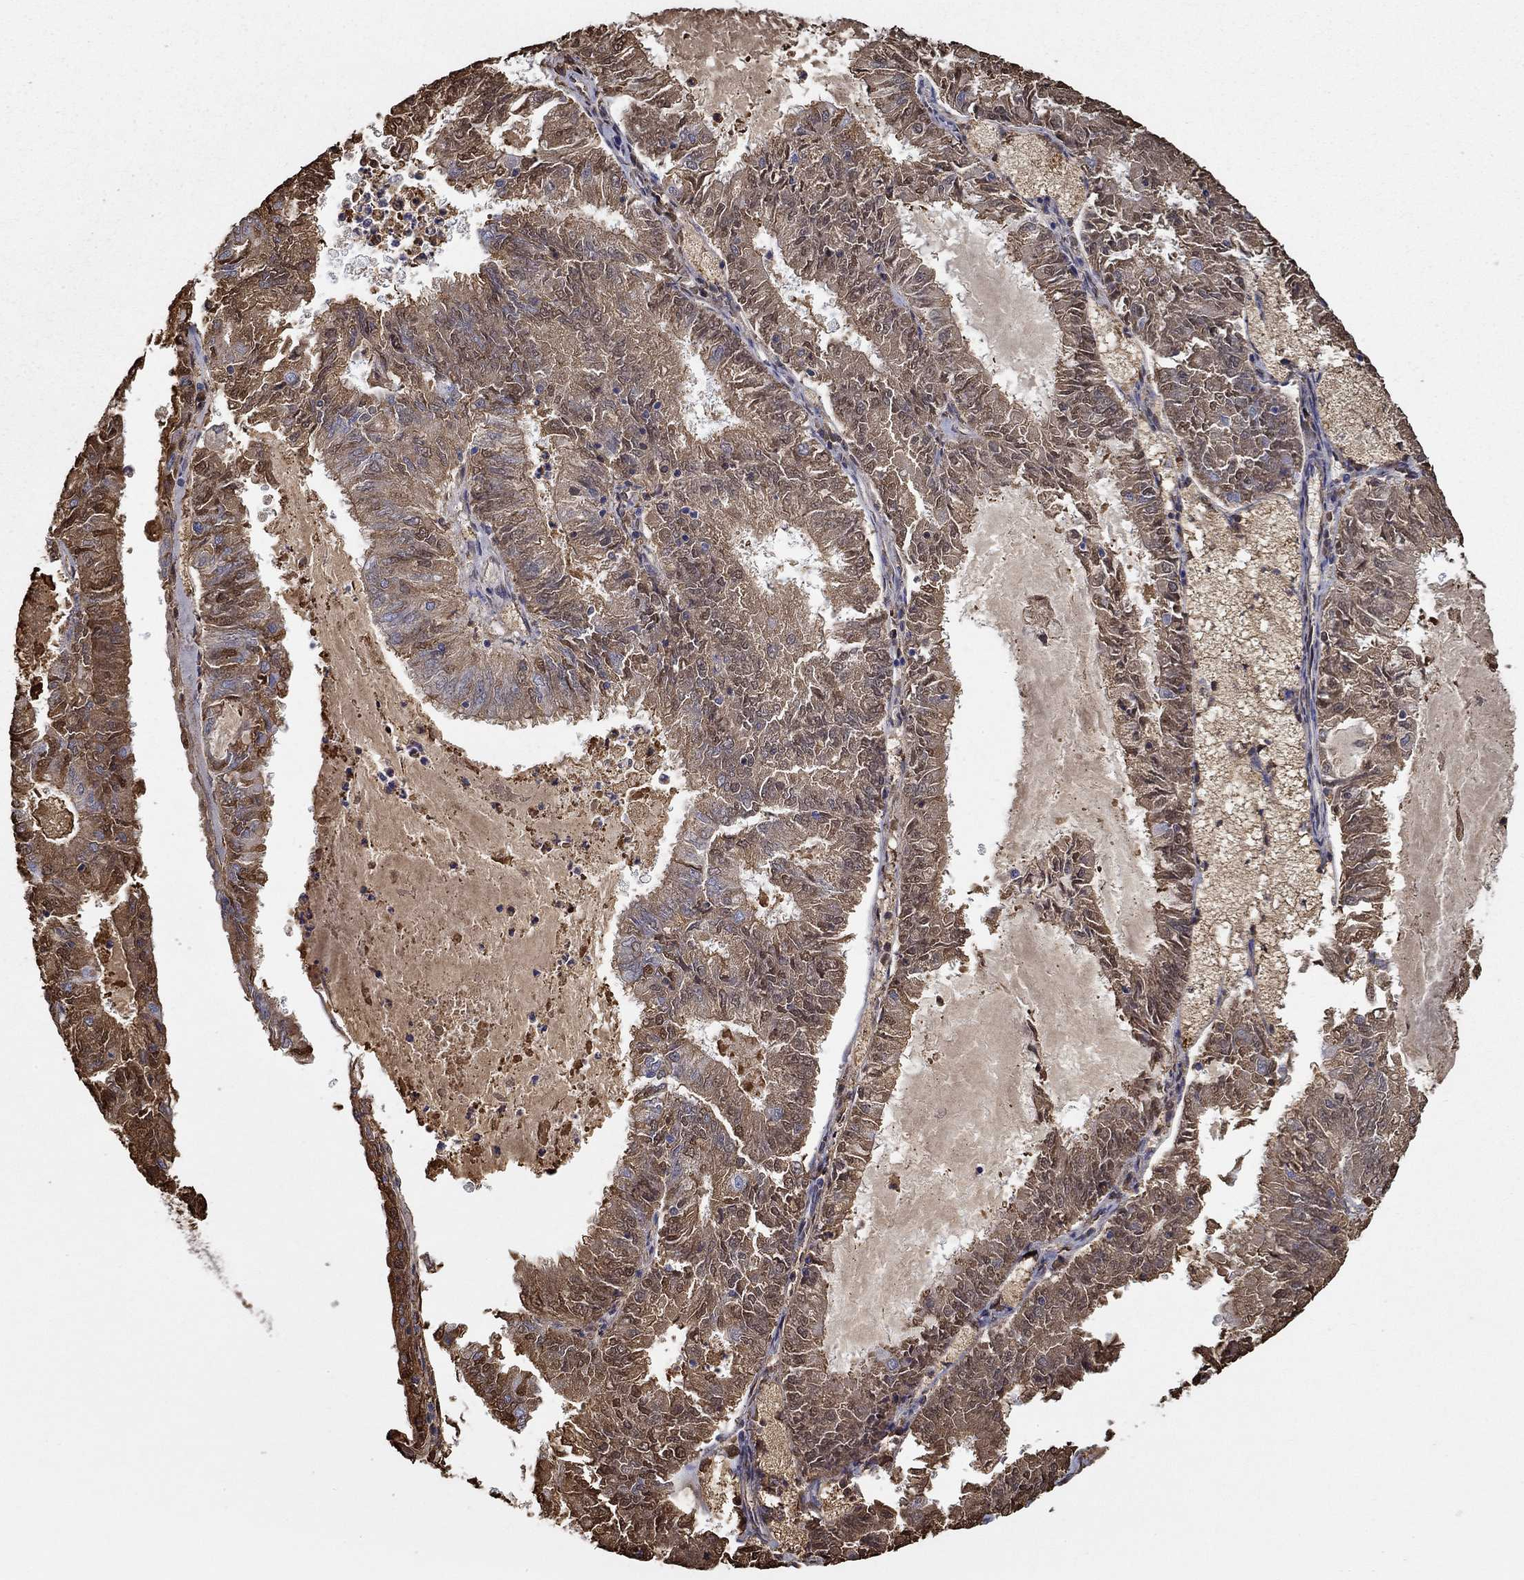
{"staining": {"intensity": "weak", "quantity": "25%-75%", "location": "cytoplasmic/membranous"}, "tissue": "endometrial cancer", "cell_type": "Tumor cells", "image_type": "cancer", "snomed": [{"axis": "morphology", "description": "Adenocarcinoma, NOS"}, {"axis": "topography", "description": "Endometrium"}], "caption": "Protein positivity by immunohistochemistry reveals weak cytoplasmic/membranous staining in approximately 25%-75% of tumor cells in endometrial adenocarcinoma.", "gene": "IL10", "patient": {"sex": "female", "age": 57}}